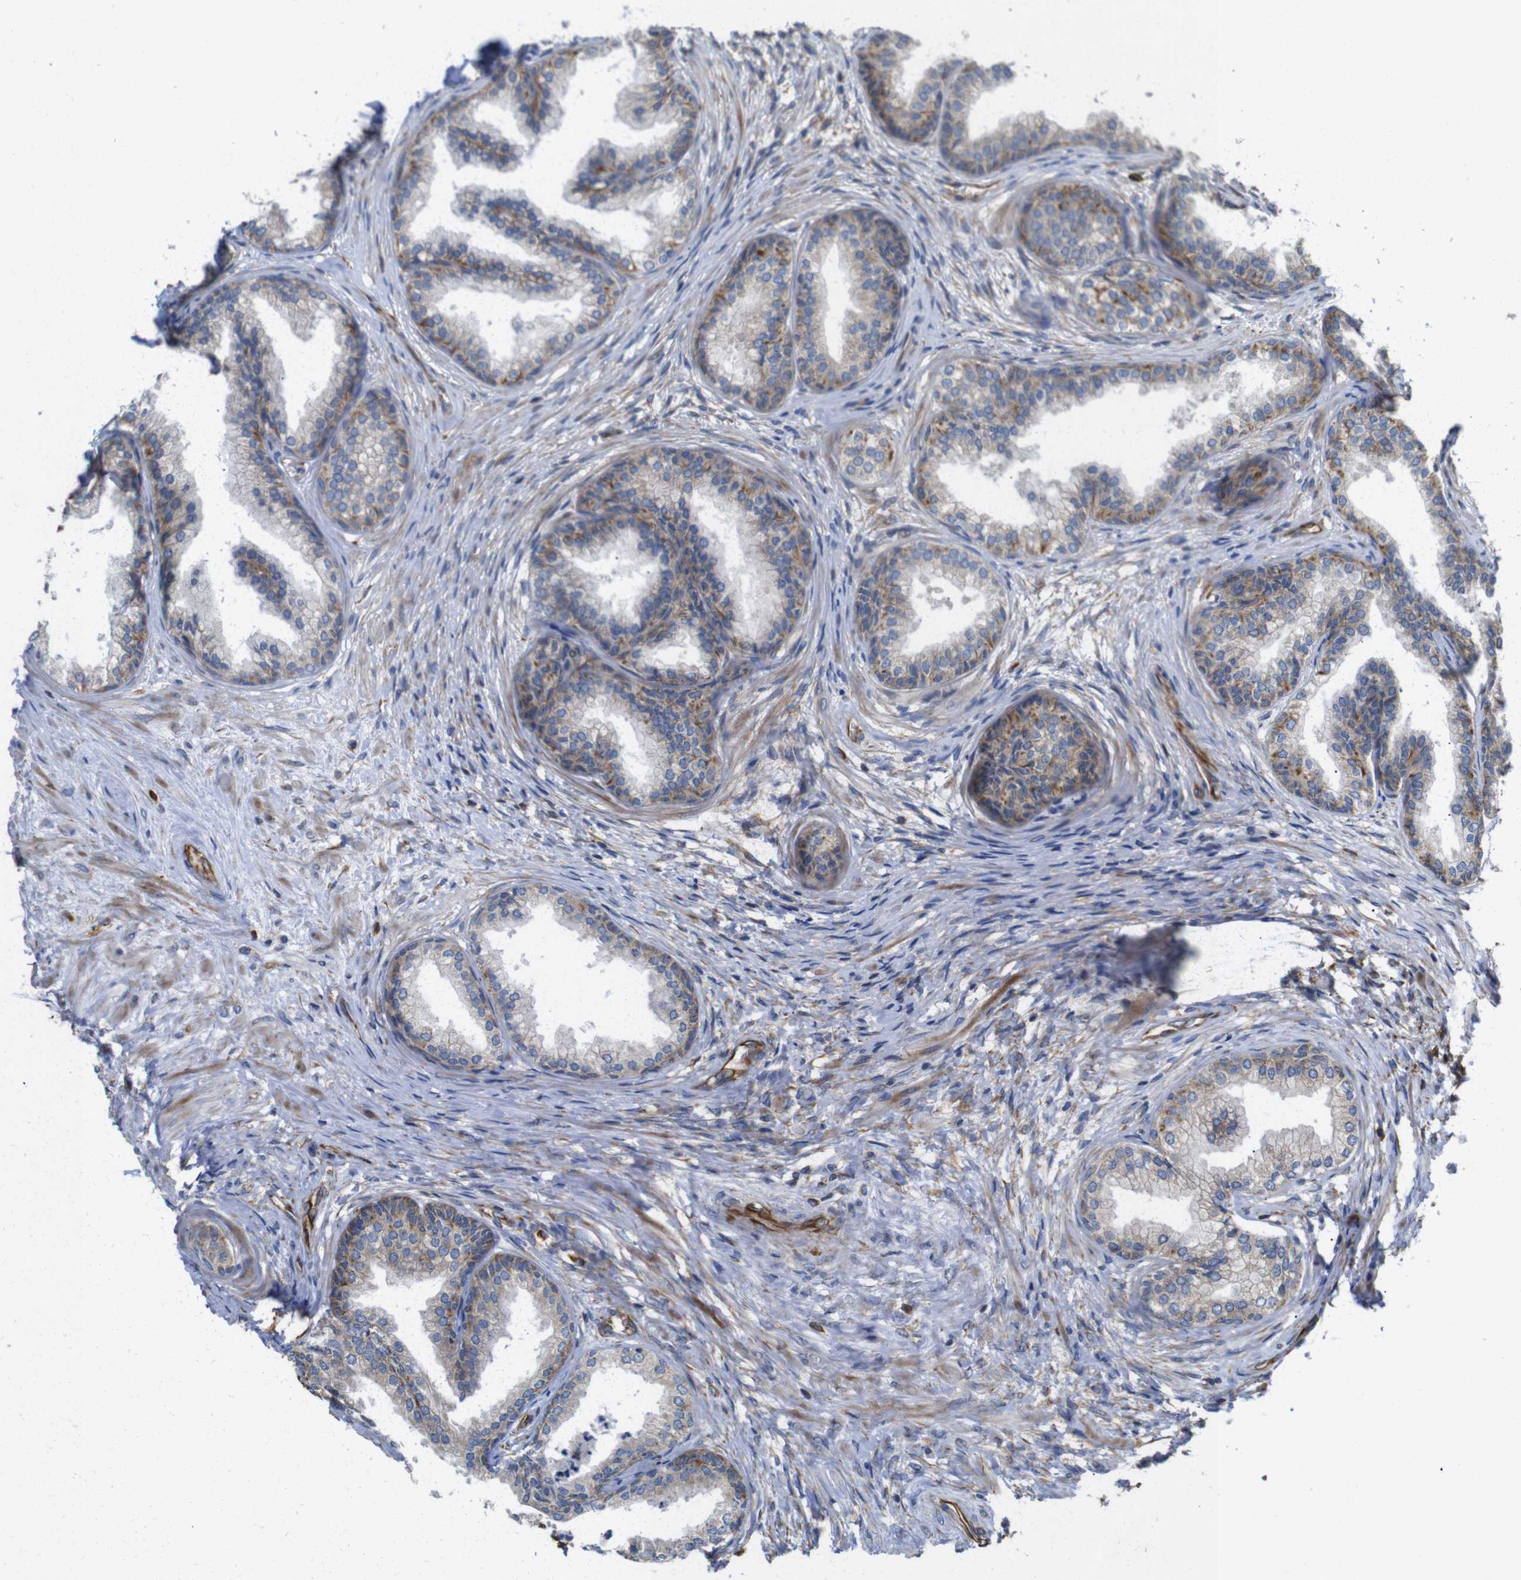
{"staining": {"intensity": "moderate", "quantity": "25%-75%", "location": "cytoplasmic/membranous"}, "tissue": "prostate", "cell_type": "Glandular cells", "image_type": "normal", "snomed": [{"axis": "morphology", "description": "Normal tissue, NOS"}, {"axis": "topography", "description": "Prostate"}], "caption": "Protein expression analysis of unremarkable human prostate reveals moderate cytoplasmic/membranous positivity in approximately 25%-75% of glandular cells.", "gene": "POMK", "patient": {"sex": "male", "age": 76}}